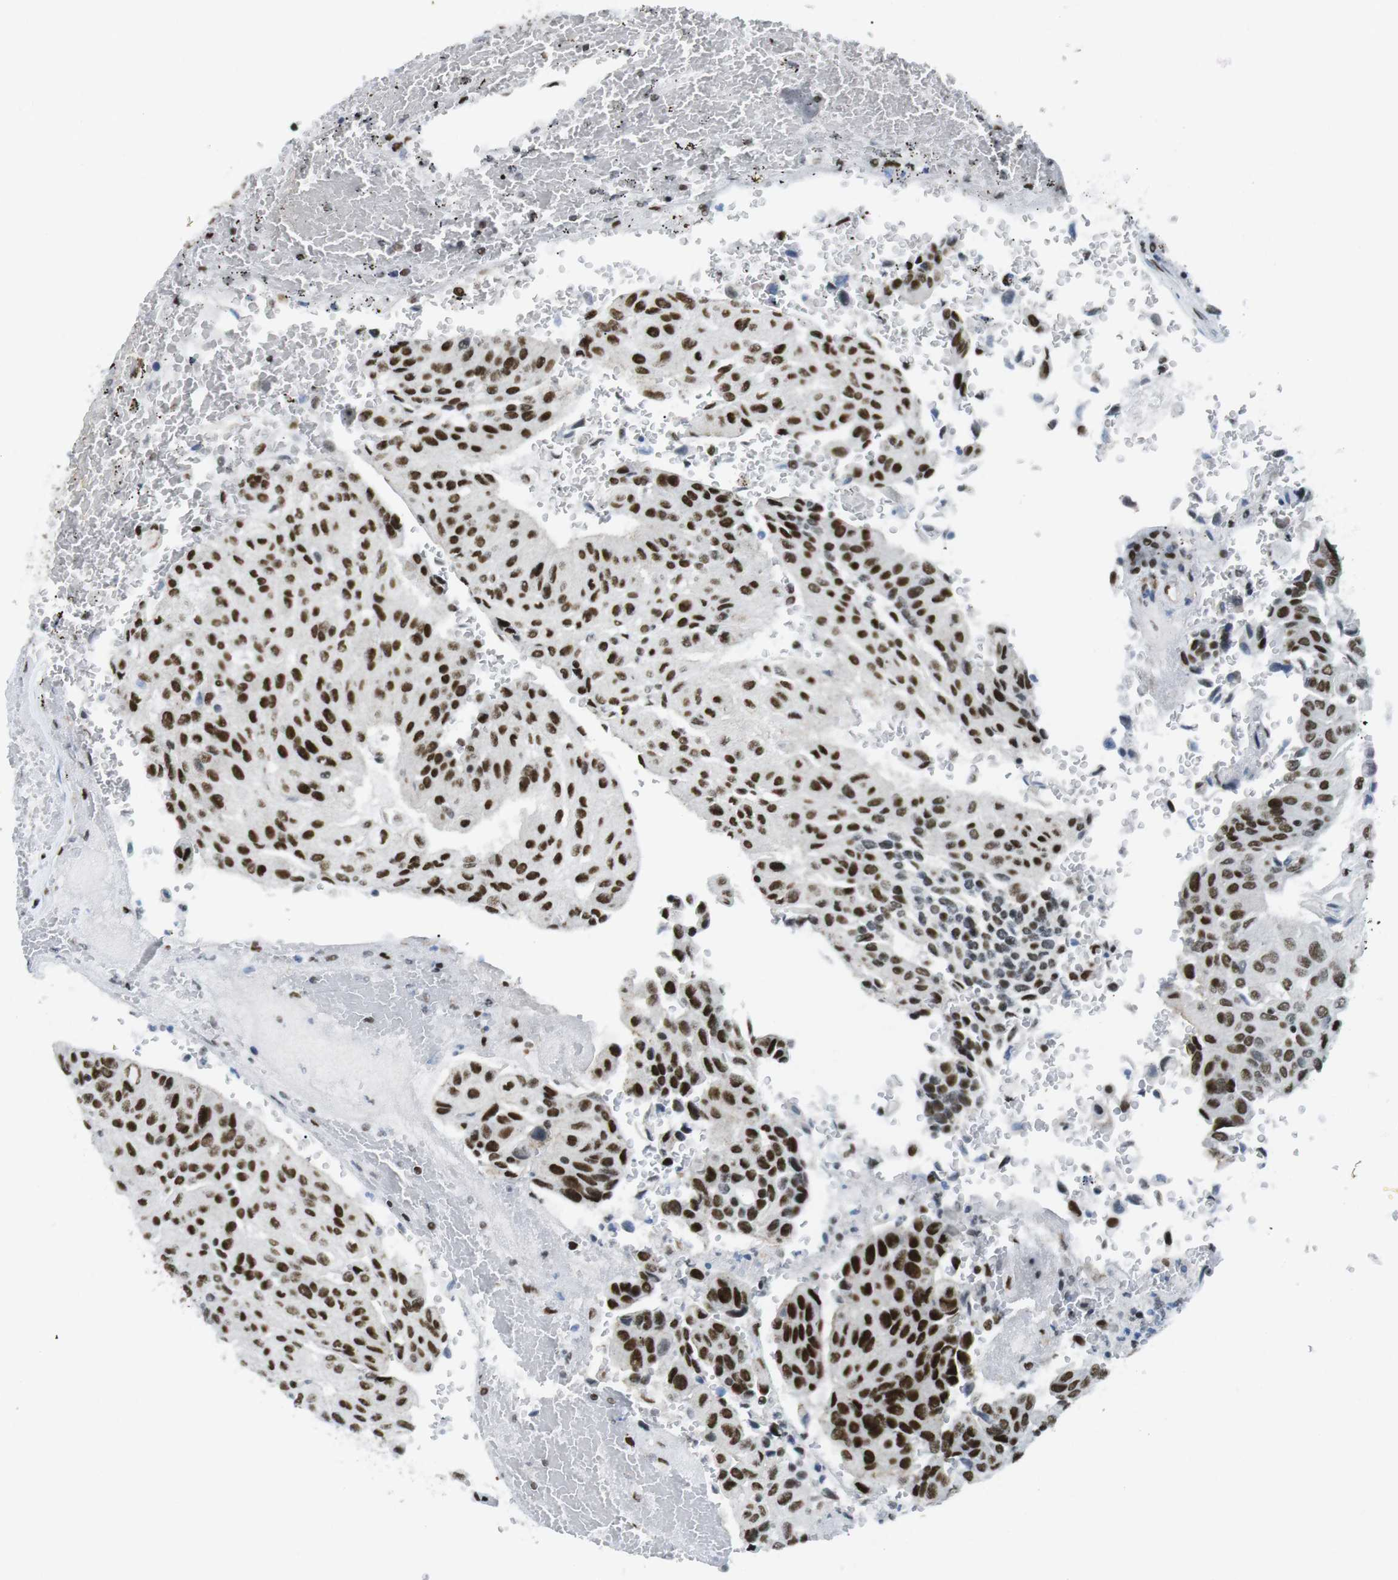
{"staining": {"intensity": "strong", "quantity": ">75%", "location": "nuclear"}, "tissue": "urothelial cancer", "cell_type": "Tumor cells", "image_type": "cancer", "snomed": [{"axis": "morphology", "description": "Urothelial carcinoma, High grade"}, {"axis": "topography", "description": "Urinary bladder"}], "caption": "This is a histology image of immunohistochemistry staining of urothelial carcinoma (high-grade), which shows strong positivity in the nuclear of tumor cells.", "gene": "ARID1A", "patient": {"sex": "male", "age": 66}}